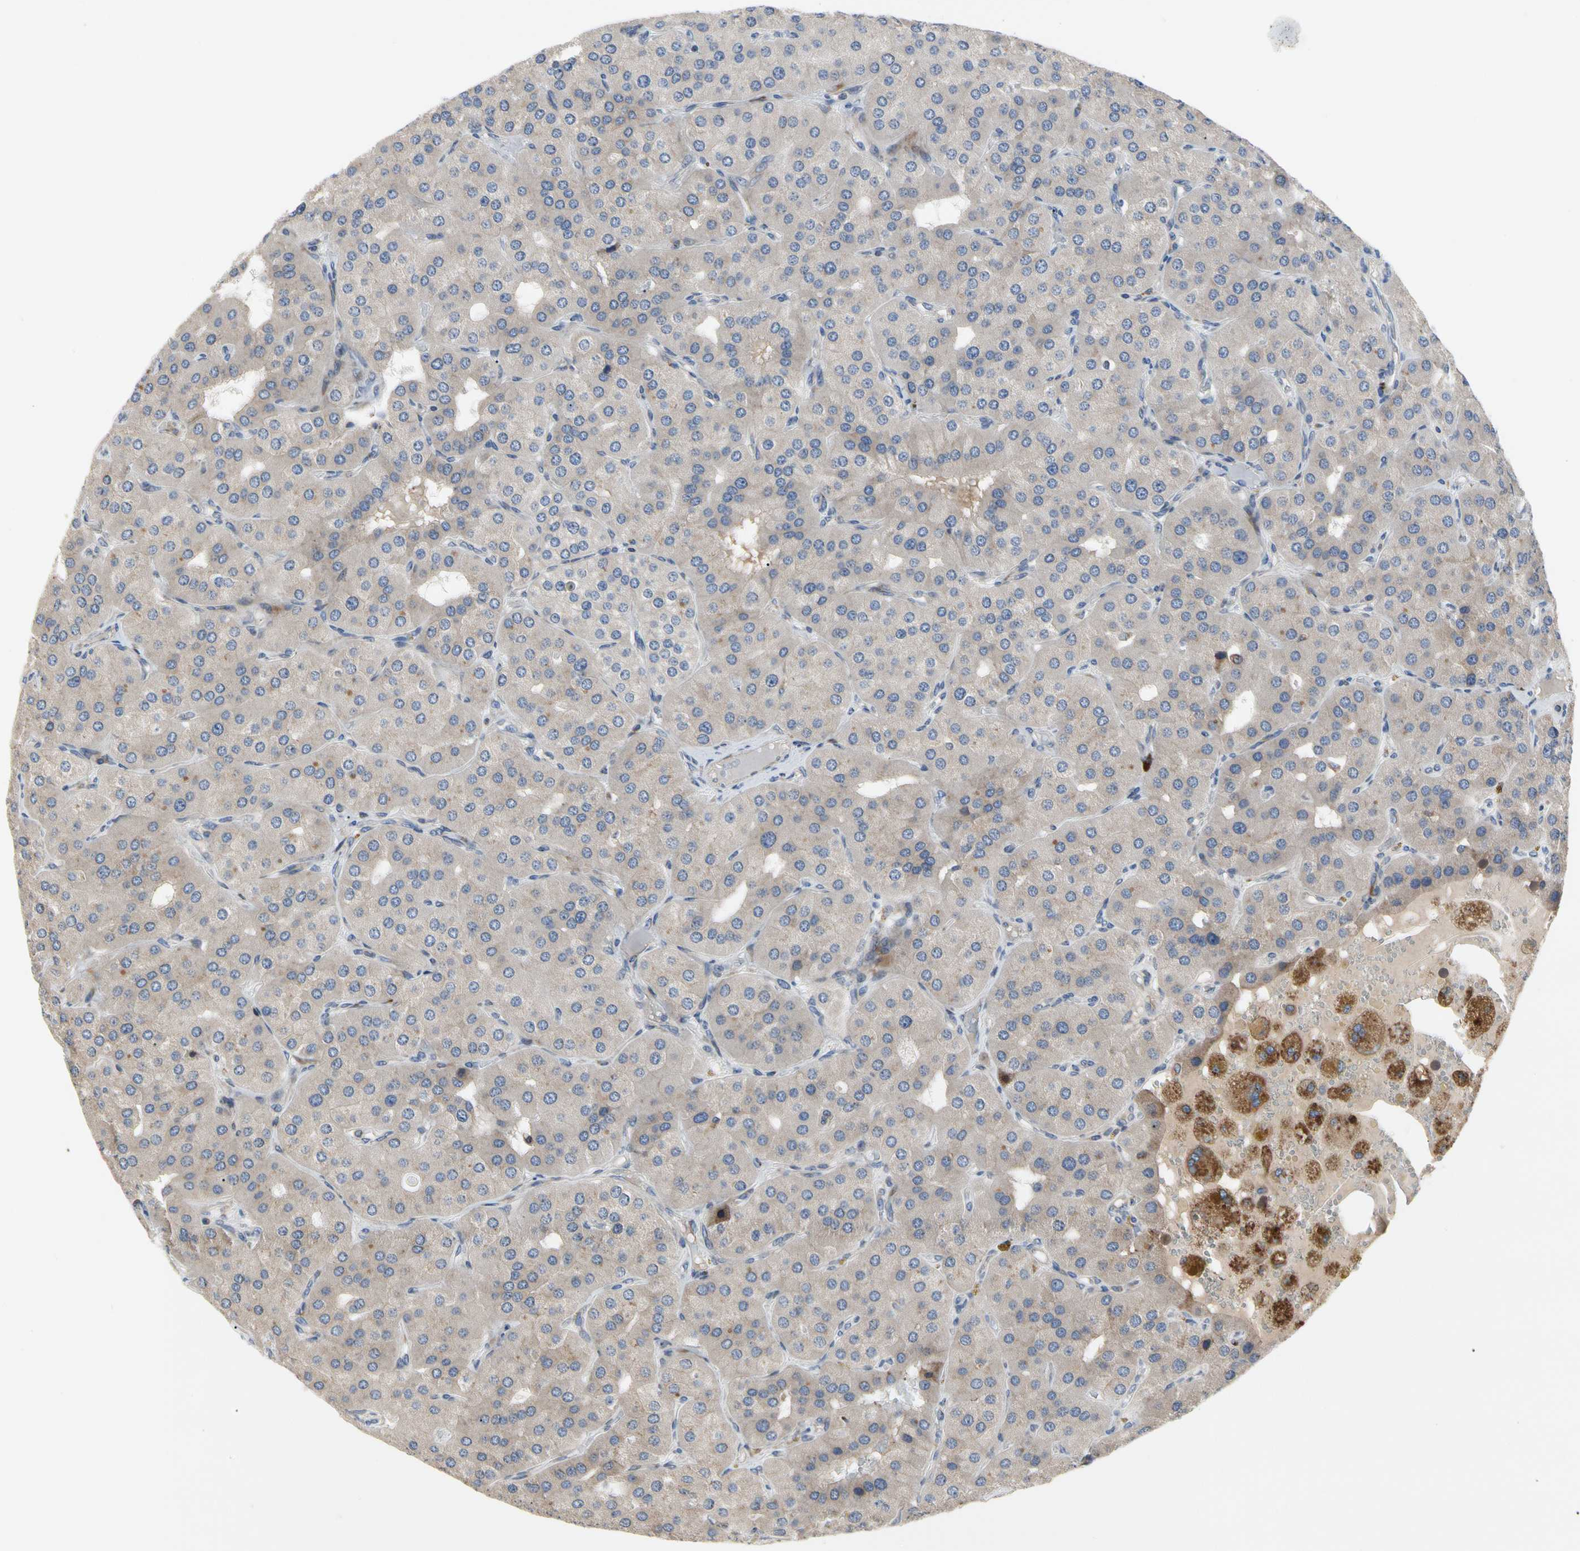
{"staining": {"intensity": "weak", "quantity": ">75%", "location": "cytoplasmic/membranous"}, "tissue": "parathyroid gland", "cell_type": "Glandular cells", "image_type": "normal", "snomed": [{"axis": "morphology", "description": "Normal tissue, NOS"}, {"axis": "morphology", "description": "Adenoma, NOS"}, {"axis": "topography", "description": "Parathyroid gland"}], "caption": "Benign parathyroid gland shows weak cytoplasmic/membranous positivity in about >75% of glandular cells.", "gene": "MMEL1", "patient": {"sex": "female", "age": 86}}